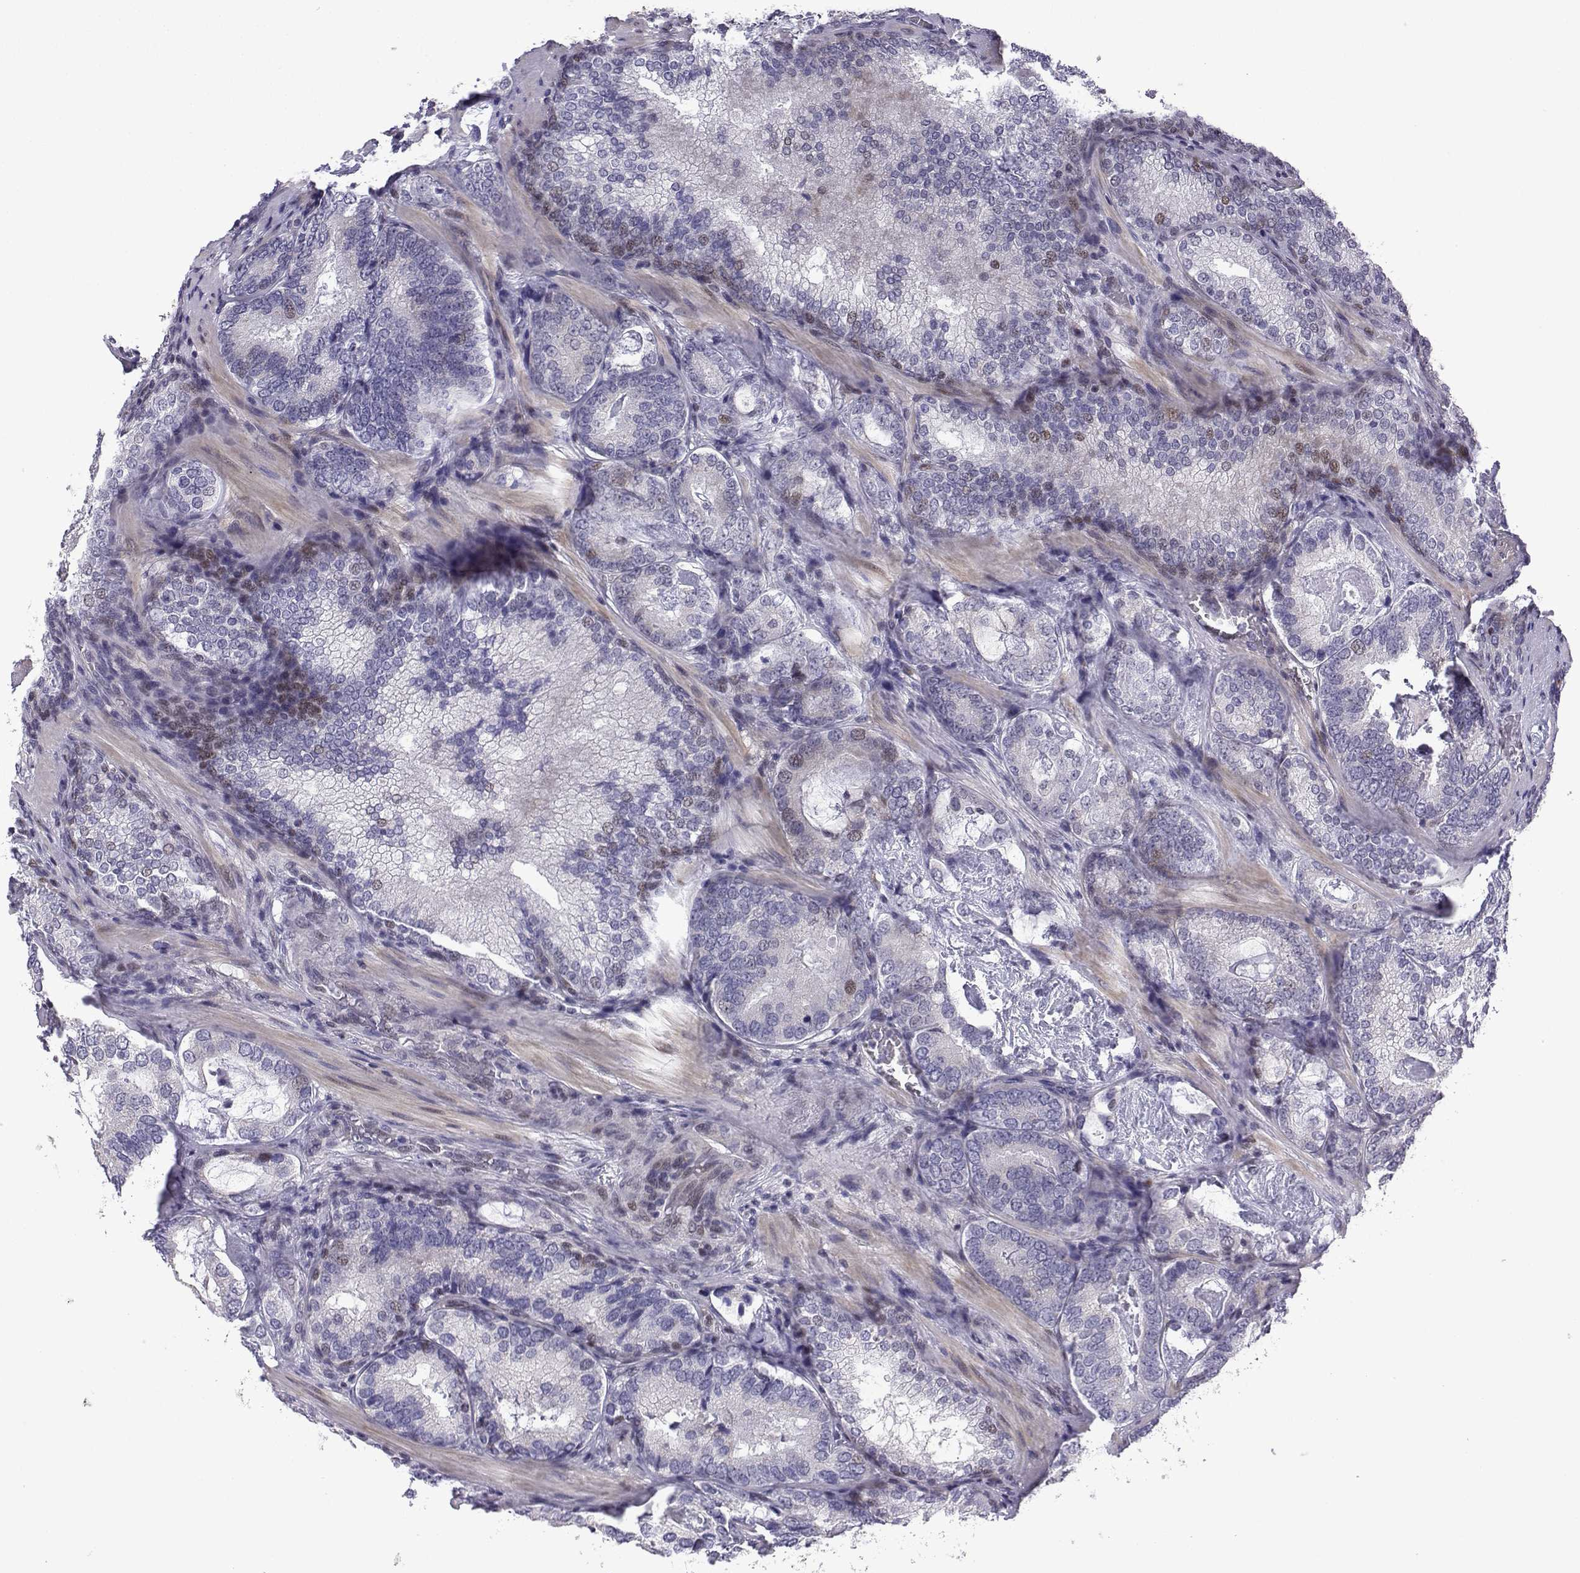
{"staining": {"intensity": "weak", "quantity": "<25%", "location": "nuclear"}, "tissue": "prostate cancer", "cell_type": "Tumor cells", "image_type": "cancer", "snomed": [{"axis": "morphology", "description": "Adenocarcinoma, Low grade"}, {"axis": "topography", "description": "Prostate"}], "caption": "Tumor cells show no significant positivity in prostate low-grade adenocarcinoma.", "gene": "CFAP70", "patient": {"sex": "male", "age": 60}}